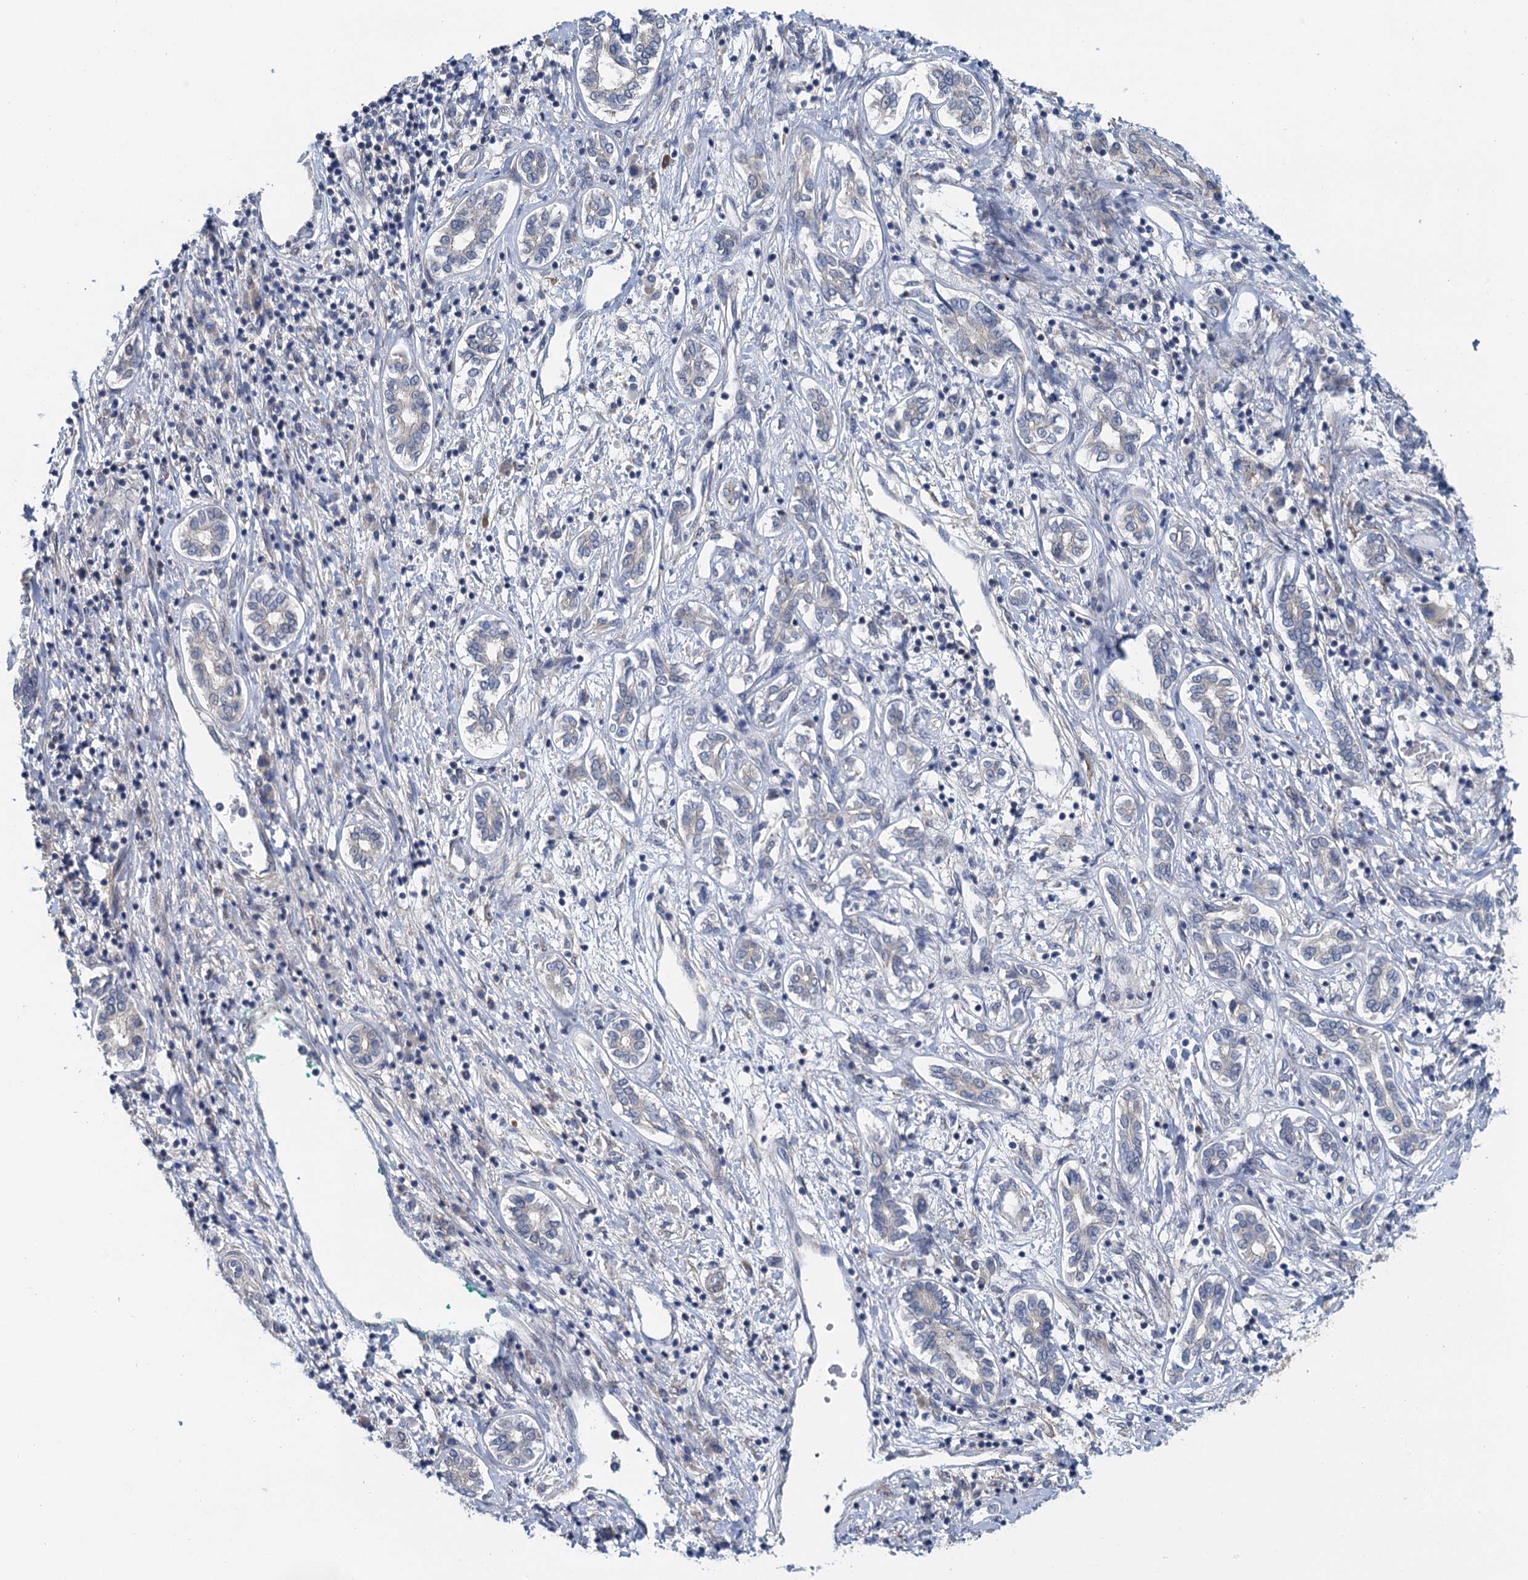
{"staining": {"intensity": "negative", "quantity": "none", "location": "none"}, "tissue": "liver cancer", "cell_type": "Tumor cells", "image_type": "cancer", "snomed": [{"axis": "morphology", "description": "Carcinoma, Hepatocellular, NOS"}, {"axis": "topography", "description": "Liver"}], "caption": "Immunohistochemistry (IHC) histopathology image of neoplastic tissue: human liver hepatocellular carcinoma stained with DAB (3,3'-diaminobenzidine) reveals no significant protein expression in tumor cells.", "gene": "MRFAP1", "patient": {"sex": "male", "age": 65}}